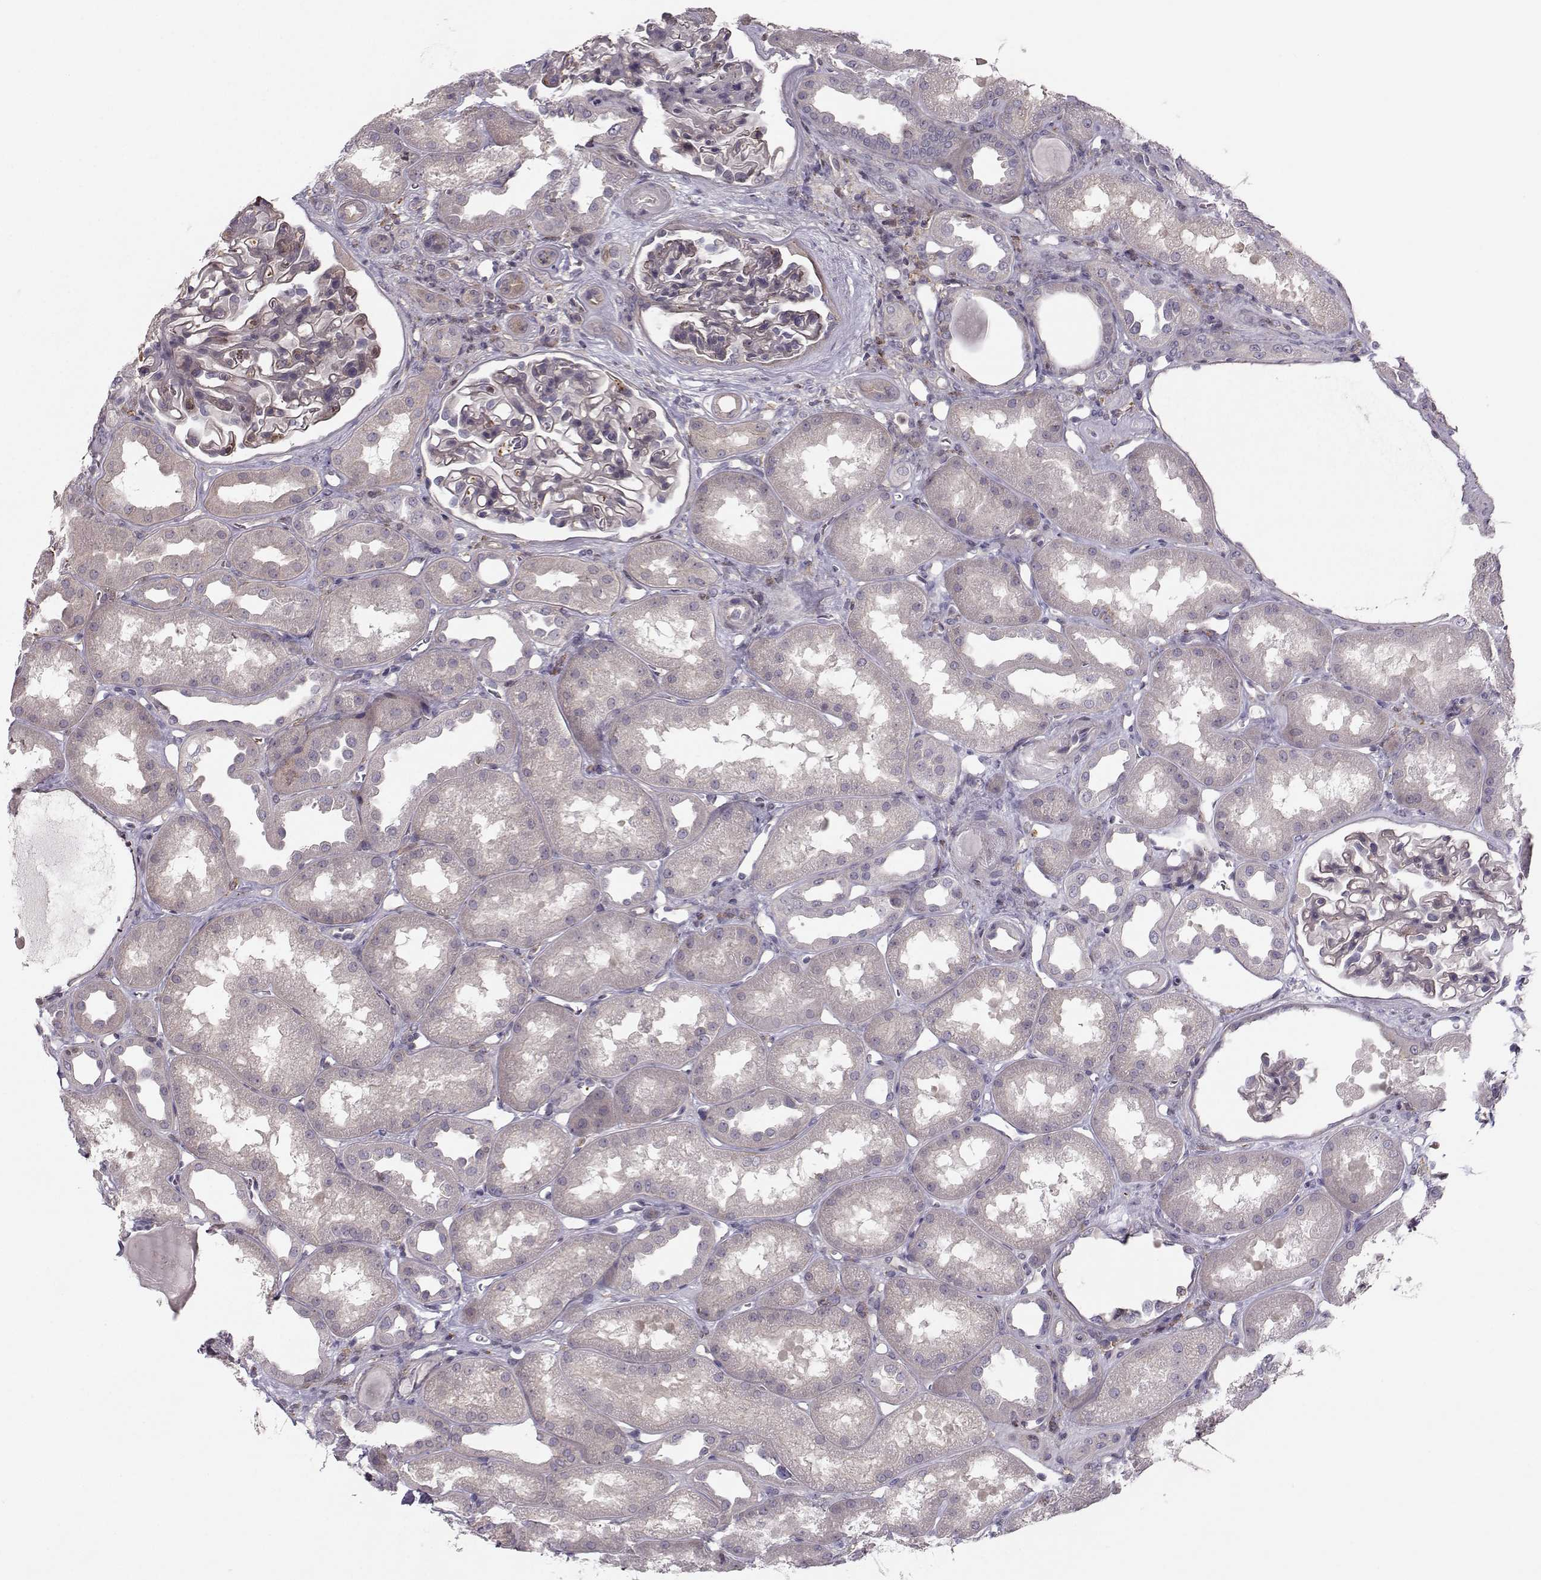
{"staining": {"intensity": "weak", "quantity": "<25%", "location": "cytoplasmic/membranous"}, "tissue": "kidney", "cell_type": "Cells in glomeruli", "image_type": "normal", "snomed": [{"axis": "morphology", "description": "Normal tissue, NOS"}, {"axis": "topography", "description": "Kidney"}], "caption": "IHC of unremarkable human kidney displays no expression in cells in glomeruli.", "gene": "ASB16", "patient": {"sex": "male", "age": 61}}